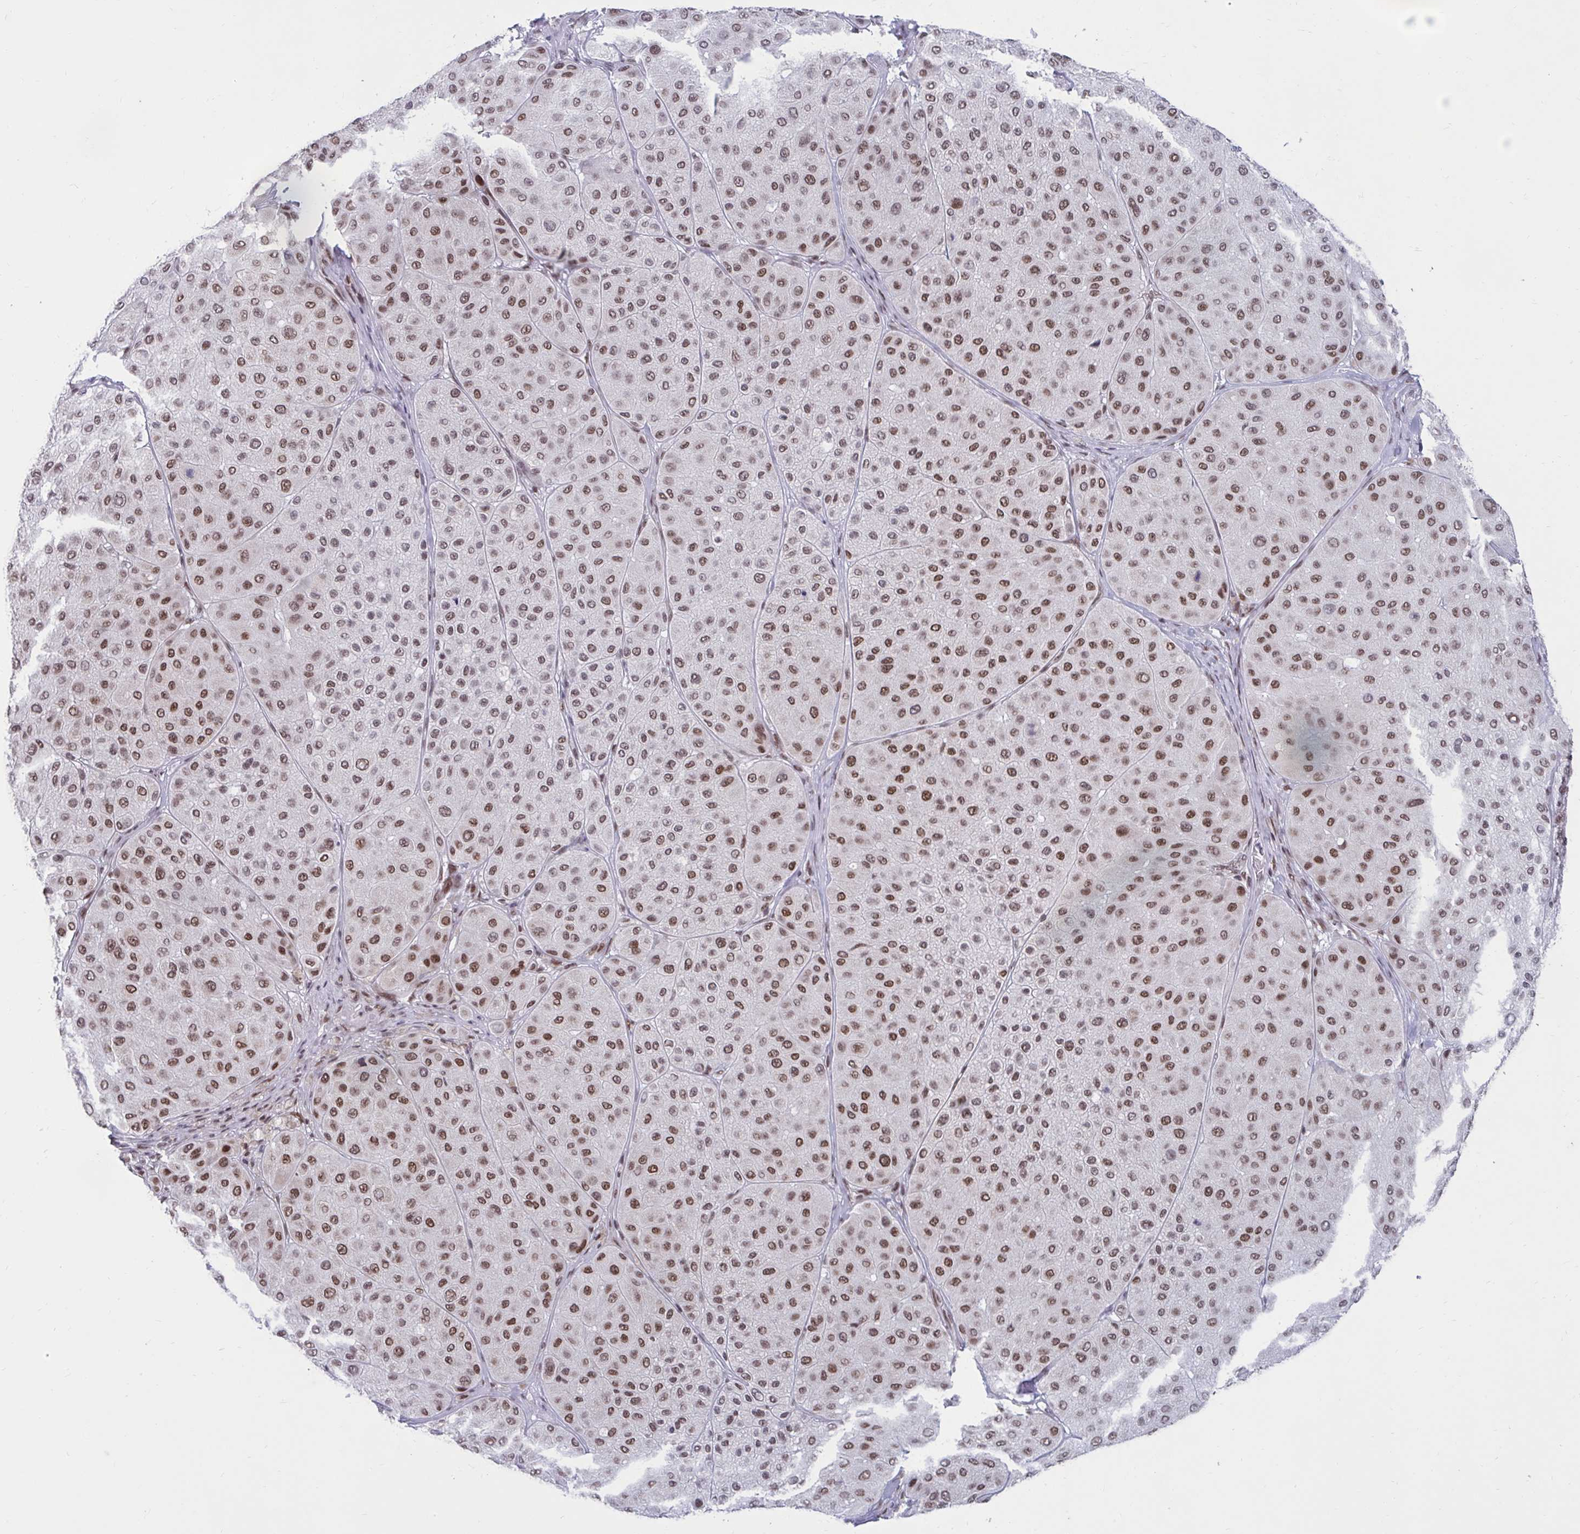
{"staining": {"intensity": "moderate", "quantity": ">75%", "location": "nuclear"}, "tissue": "melanoma", "cell_type": "Tumor cells", "image_type": "cancer", "snomed": [{"axis": "morphology", "description": "Malignant melanoma, Metastatic site"}, {"axis": "topography", "description": "Smooth muscle"}], "caption": "Immunohistochemical staining of human melanoma exhibits medium levels of moderate nuclear positivity in approximately >75% of tumor cells.", "gene": "PHF10", "patient": {"sex": "male", "age": 41}}